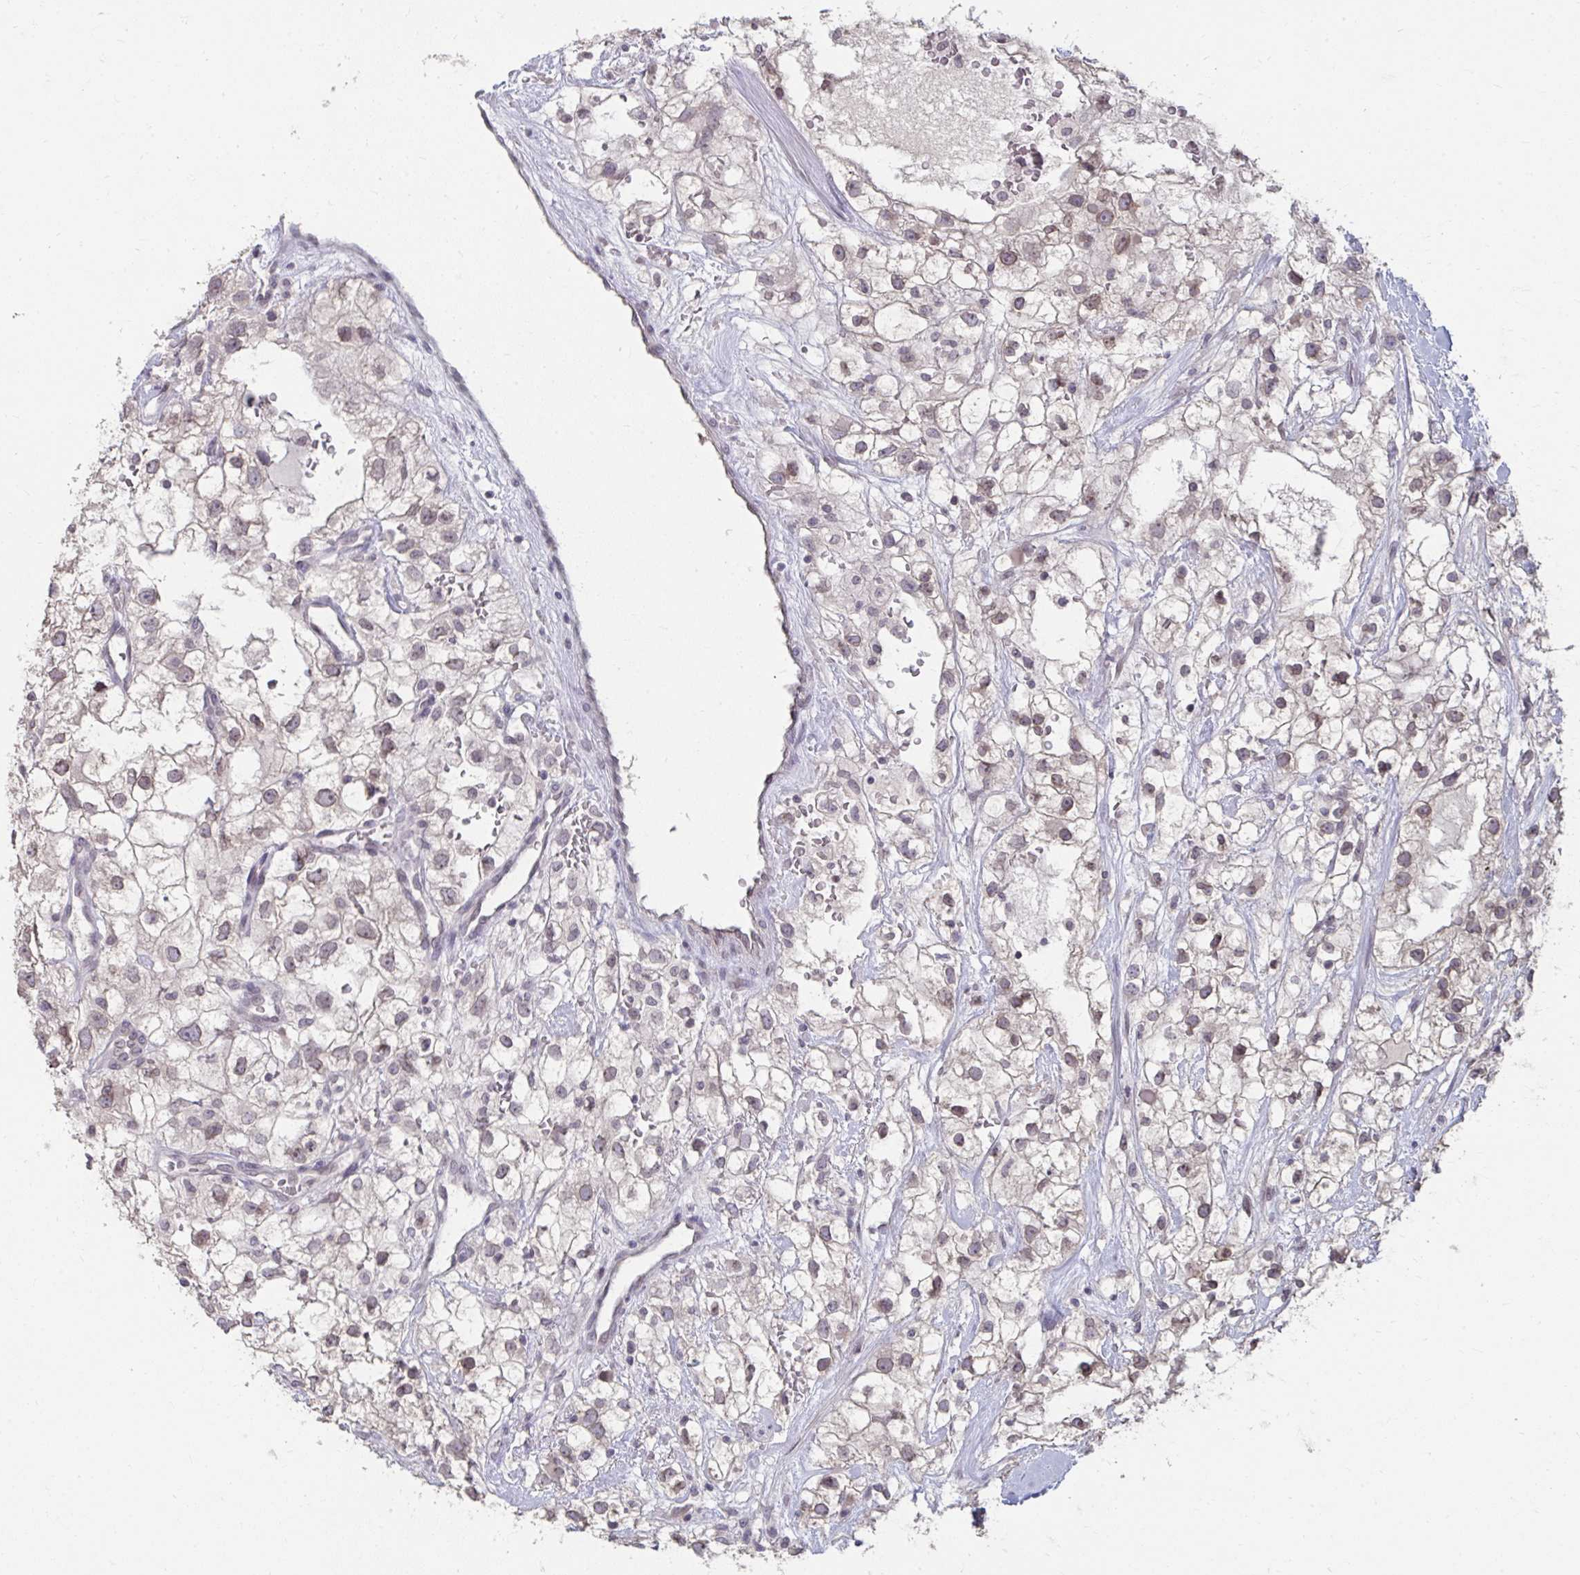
{"staining": {"intensity": "weak", "quantity": "<25%", "location": "nuclear"}, "tissue": "renal cancer", "cell_type": "Tumor cells", "image_type": "cancer", "snomed": [{"axis": "morphology", "description": "Adenocarcinoma, NOS"}, {"axis": "topography", "description": "Kidney"}], "caption": "There is no significant positivity in tumor cells of adenocarcinoma (renal). The staining was performed using DAB to visualize the protein expression in brown, while the nuclei were stained in blue with hematoxylin (Magnification: 20x).", "gene": "NUP133", "patient": {"sex": "male", "age": 59}}